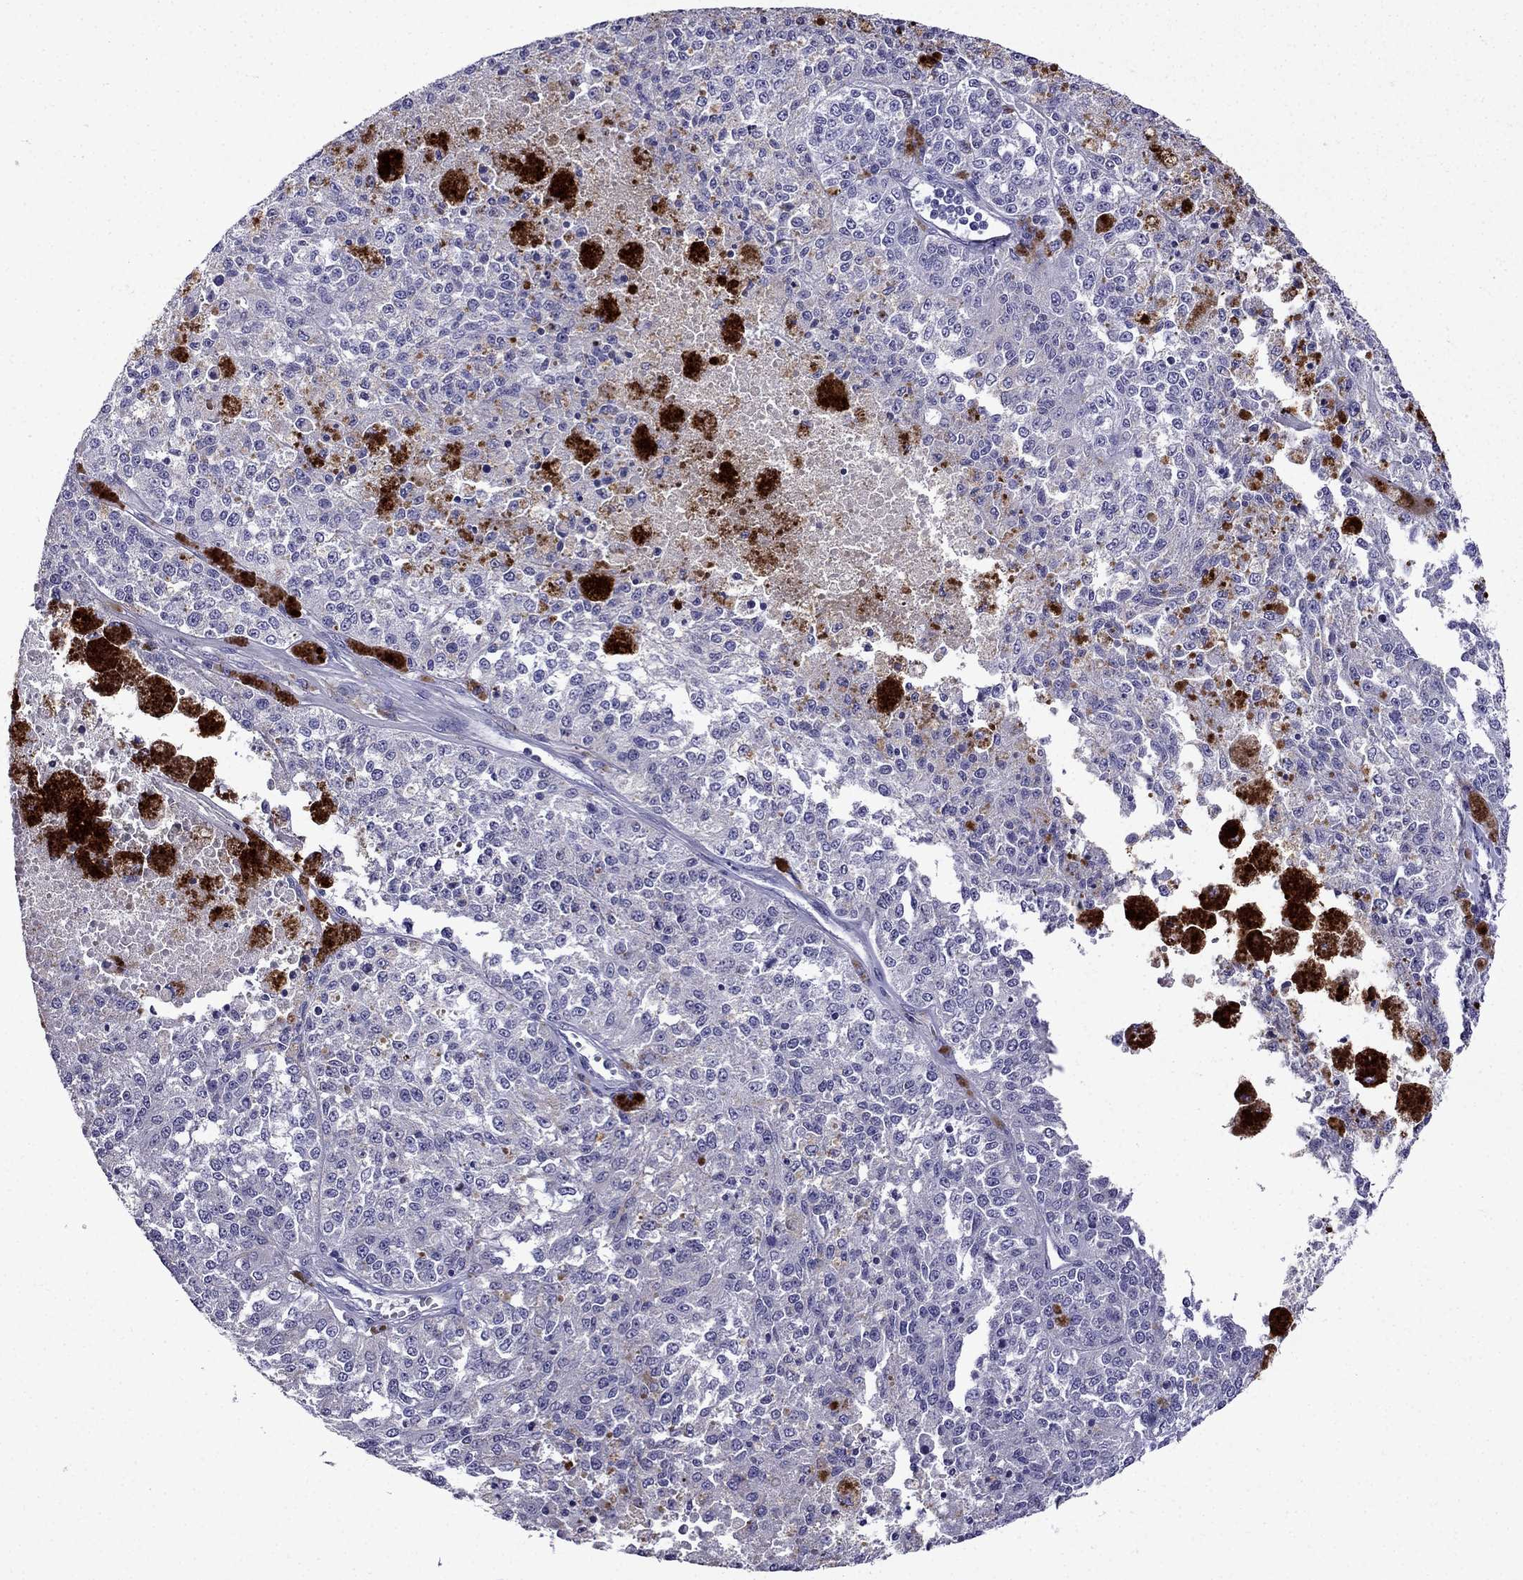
{"staining": {"intensity": "negative", "quantity": "none", "location": "none"}, "tissue": "melanoma", "cell_type": "Tumor cells", "image_type": "cancer", "snomed": [{"axis": "morphology", "description": "Malignant melanoma, Metastatic site"}, {"axis": "topography", "description": "Lymph node"}], "caption": "A photomicrograph of human melanoma is negative for staining in tumor cells. Brightfield microscopy of immunohistochemistry (IHC) stained with DAB (3,3'-diaminobenzidine) (brown) and hematoxylin (blue), captured at high magnification.", "gene": "DNAH17", "patient": {"sex": "female", "age": 64}}